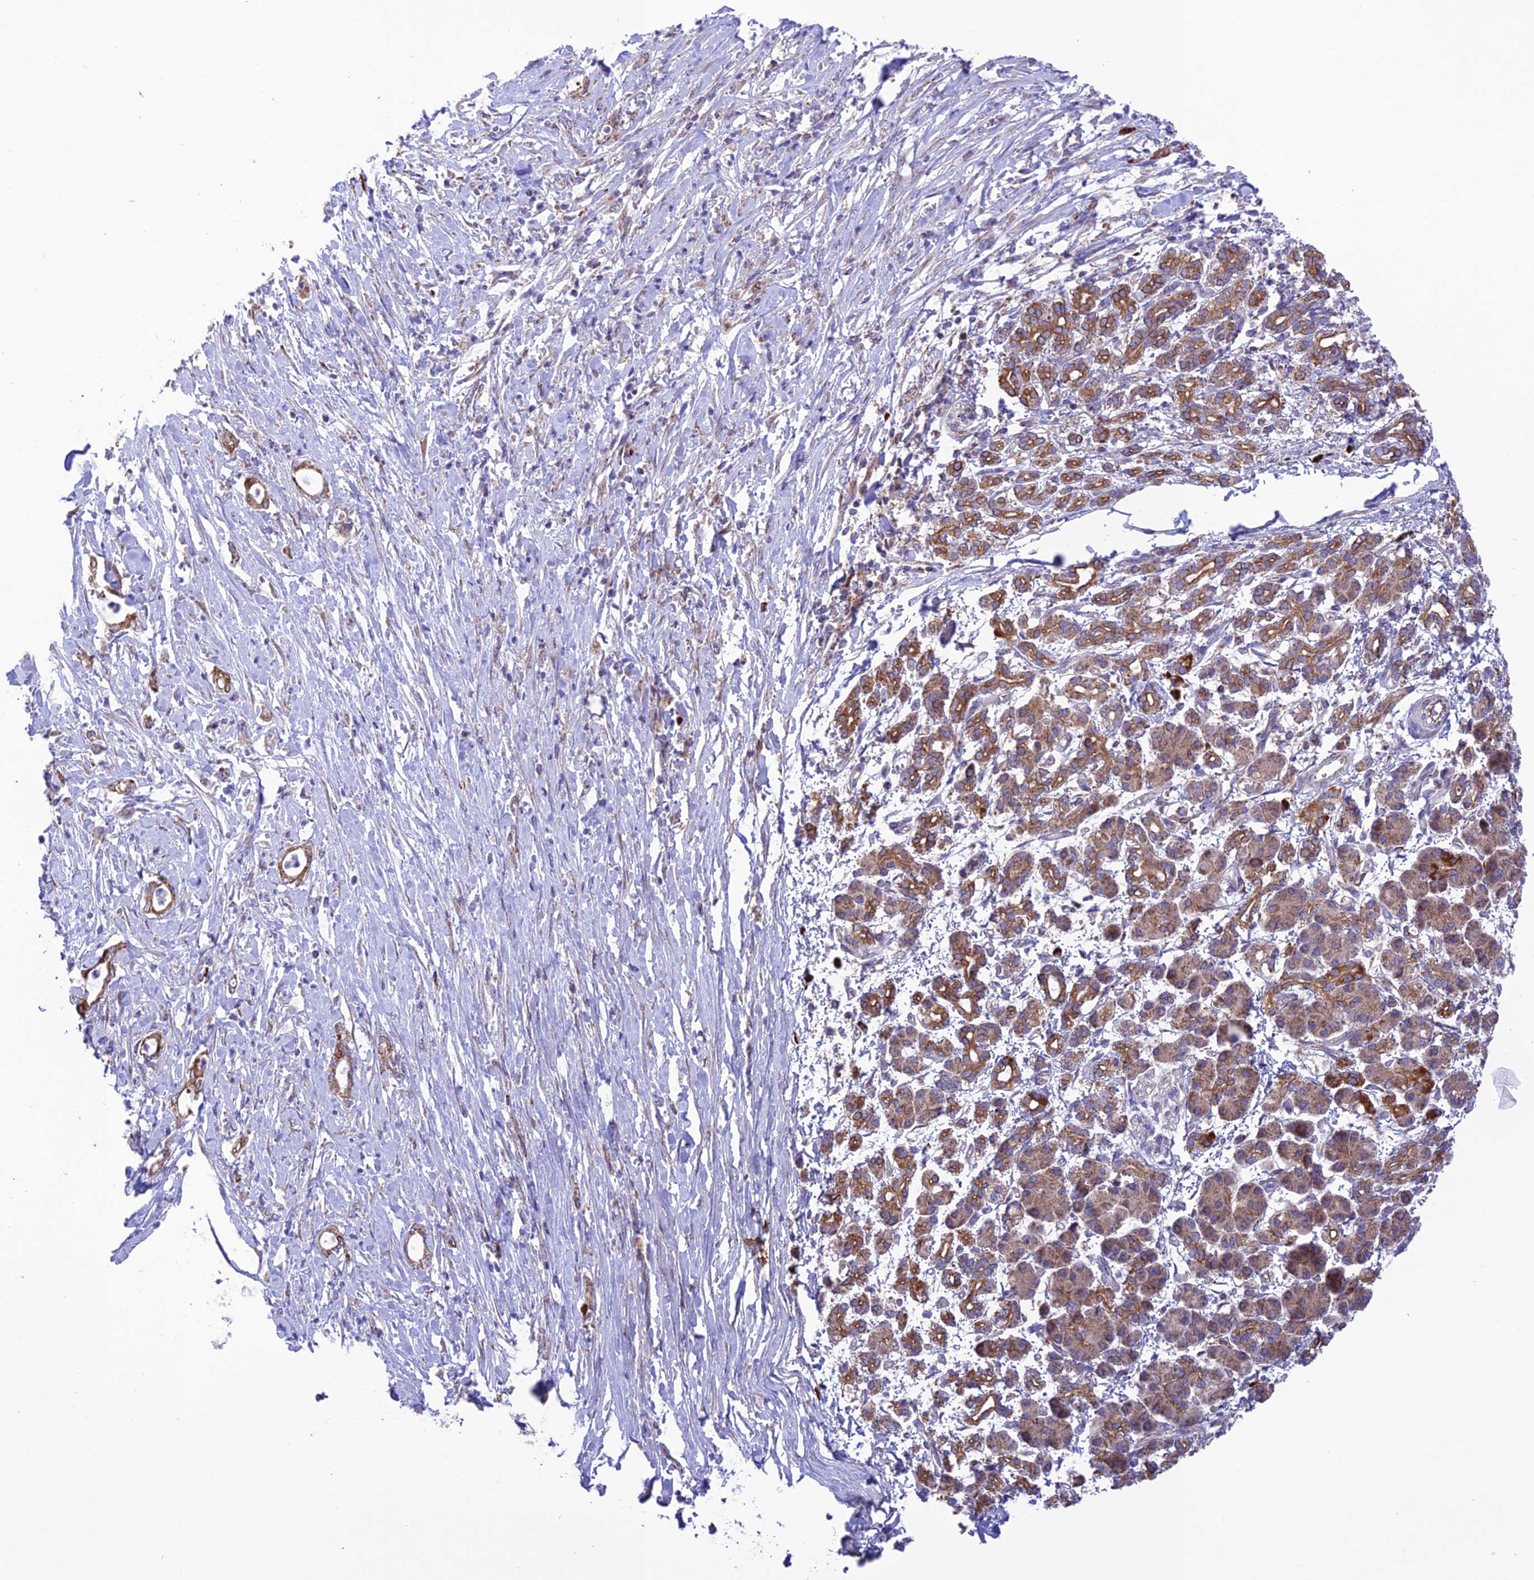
{"staining": {"intensity": "moderate", "quantity": ">75%", "location": "cytoplasmic/membranous"}, "tissue": "pancreatic cancer", "cell_type": "Tumor cells", "image_type": "cancer", "snomed": [{"axis": "morphology", "description": "Normal tissue, NOS"}, {"axis": "morphology", "description": "Adenocarcinoma, NOS"}, {"axis": "topography", "description": "Pancreas"}], "caption": "A brown stain labels moderate cytoplasmic/membranous positivity of a protein in human pancreatic cancer tumor cells.", "gene": "UAP1L1", "patient": {"sex": "female", "age": 55}}